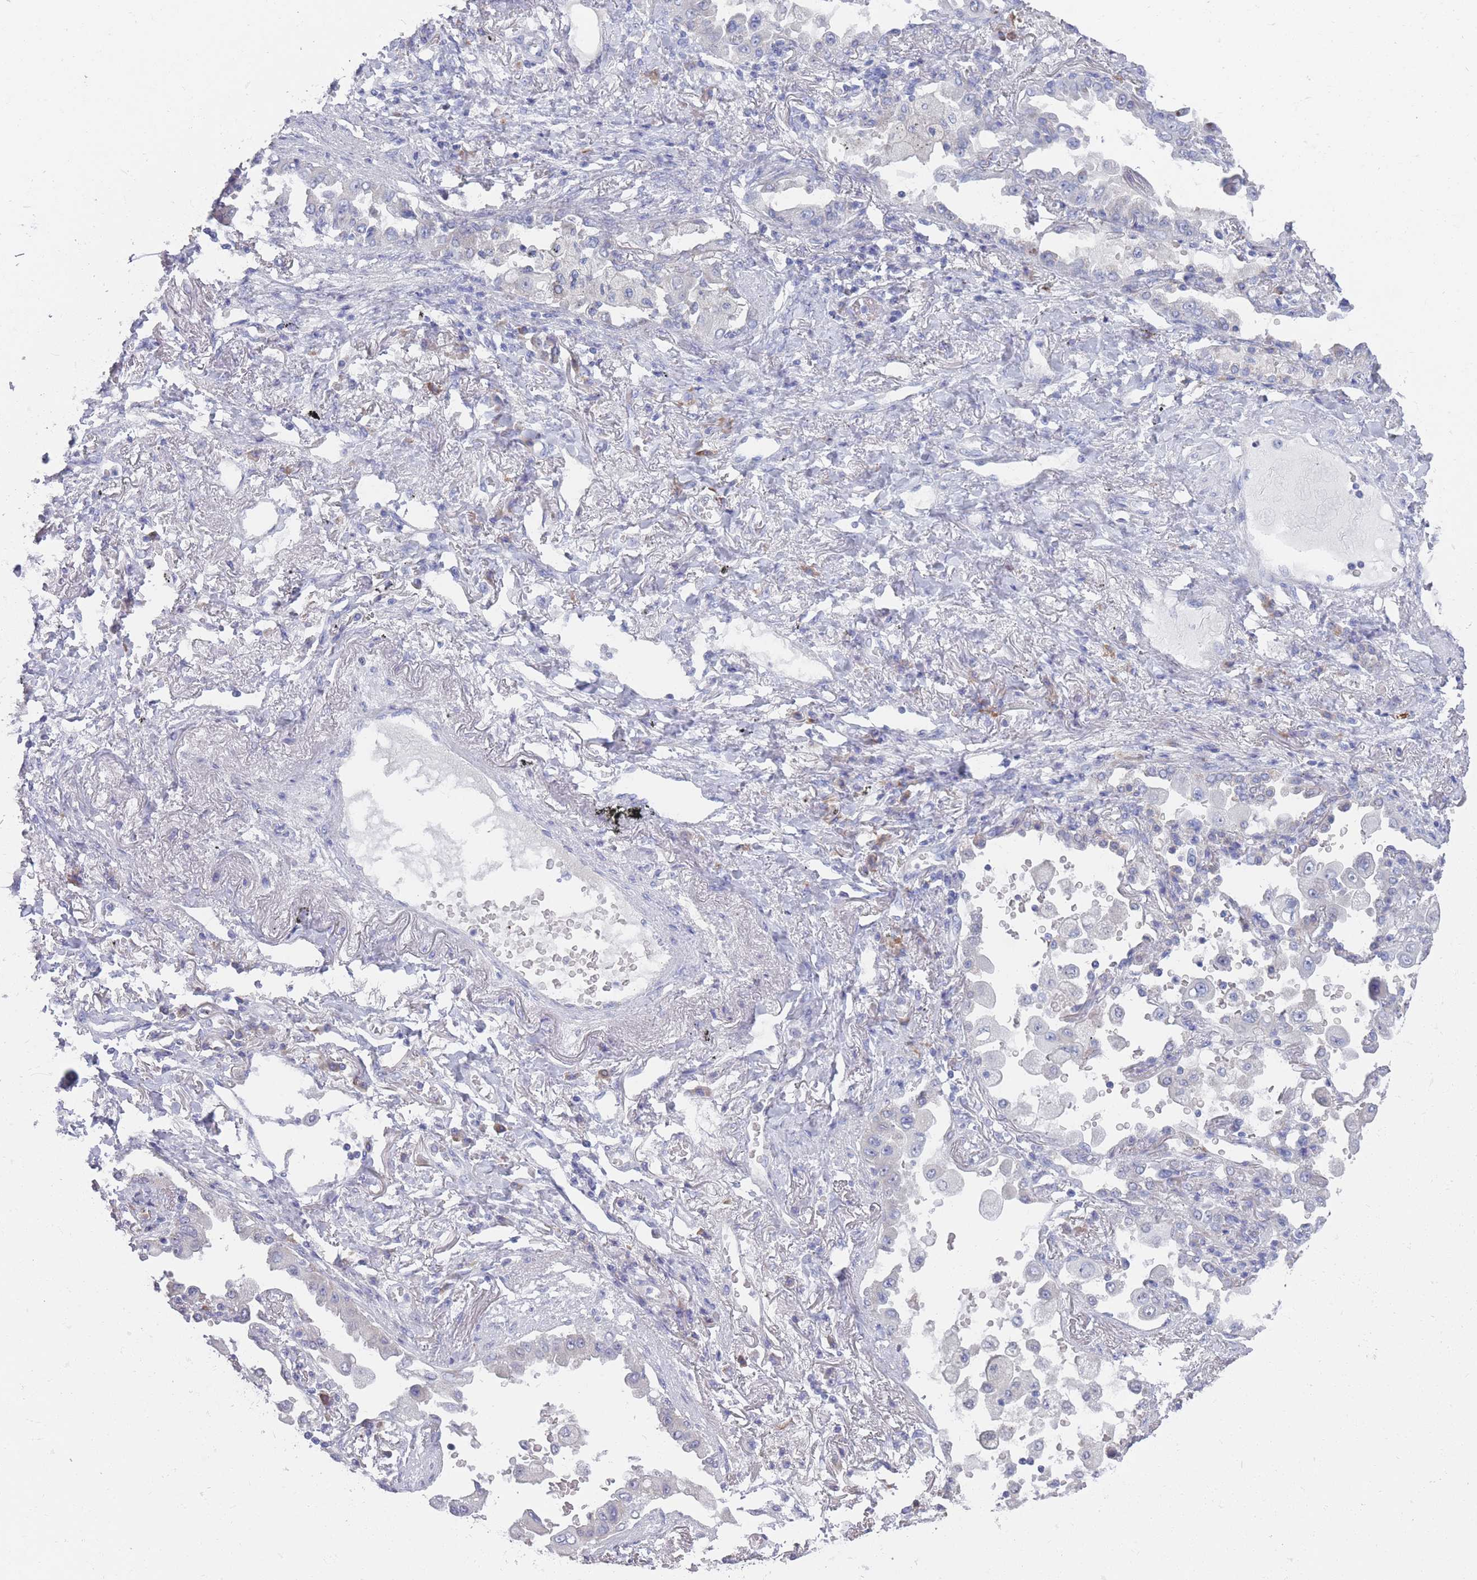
{"staining": {"intensity": "weak", "quantity": "<25%", "location": "cytoplasmic/membranous"}, "tissue": "lung cancer", "cell_type": "Tumor cells", "image_type": "cancer", "snomed": [{"axis": "morphology", "description": "Squamous cell carcinoma, NOS"}, {"axis": "topography", "description": "Lung"}], "caption": "DAB immunohistochemical staining of human lung cancer (squamous cell carcinoma) exhibits no significant staining in tumor cells. The staining is performed using DAB brown chromogen with nuclei counter-stained in using hematoxylin.", "gene": "ST8SIA5", "patient": {"sex": "male", "age": 74}}